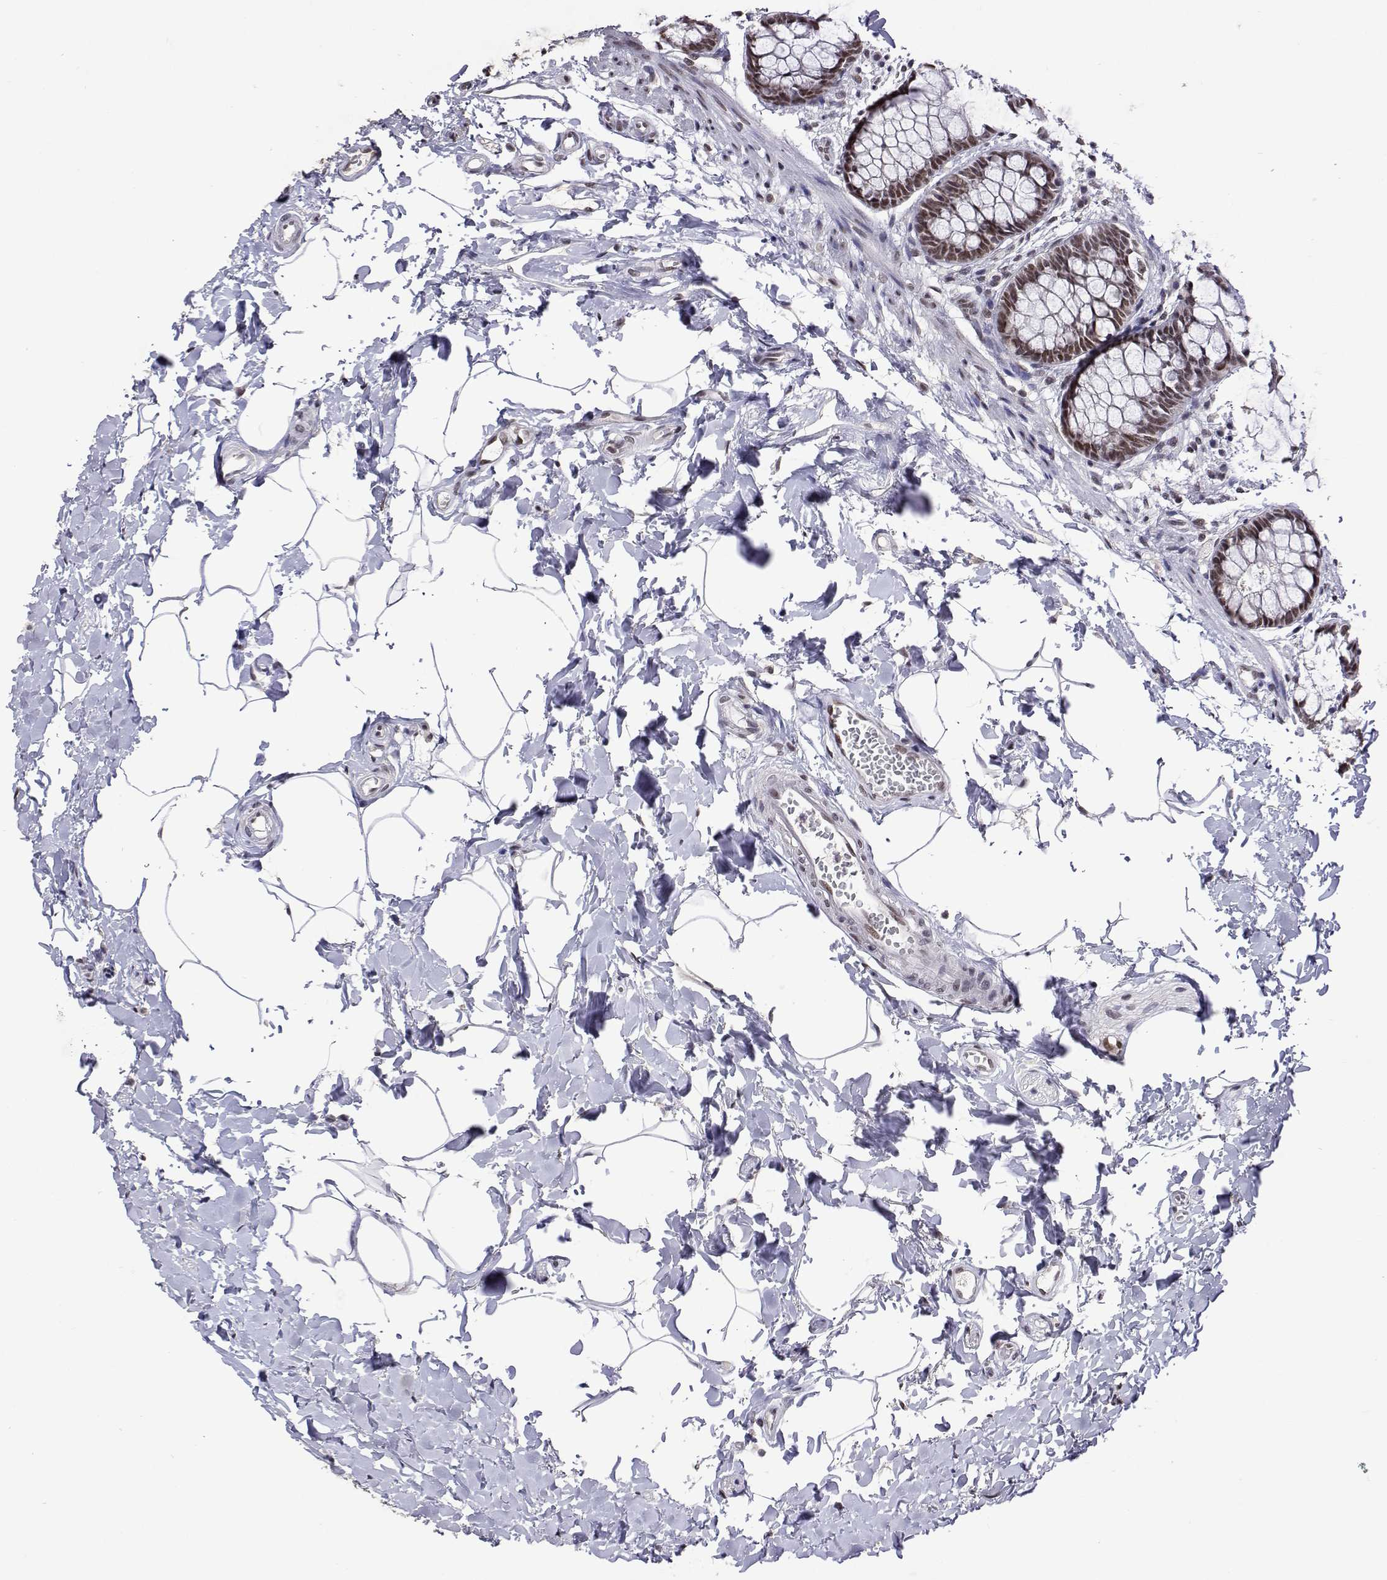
{"staining": {"intensity": "moderate", "quantity": ">75%", "location": "nuclear"}, "tissue": "rectum", "cell_type": "Glandular cells", "image_type": "normal", "snomed": [{"axis": "morphology", "description": "Normal tissue, NOS"}, {"axis": "topography", "description": "Rectum"}], "caption": "Glandular cells exhibit medium levels of moderate nuclear staining in about >75% of cells in normal rectum.", "gene": "HNRNPA0", "patient": {"sex": "female", "age": 62}}